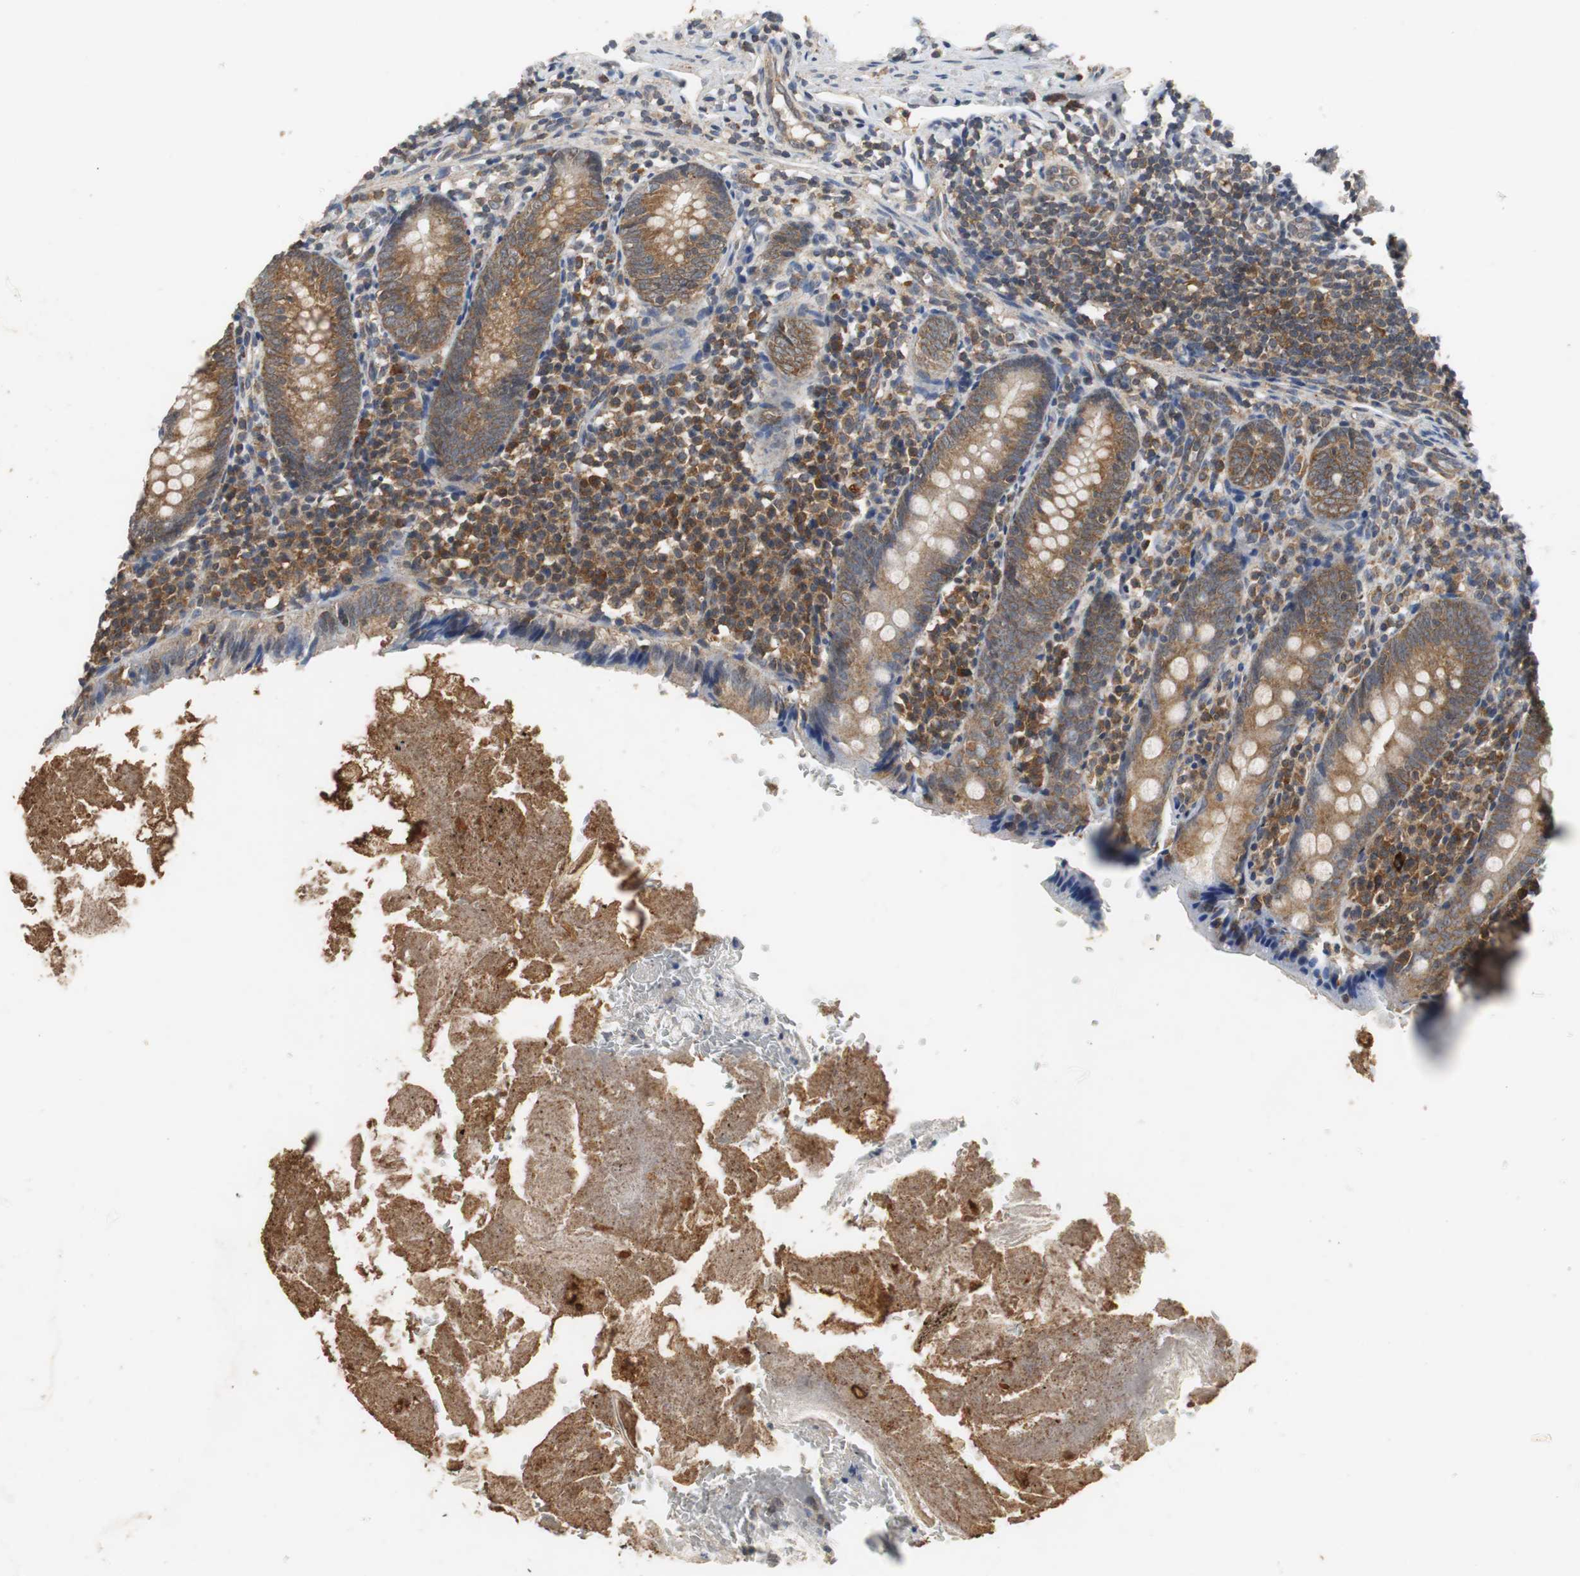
{"staining": {"intensity": "strong", "quantity": ">75%", "location": "cytoplasmic/membranous"}, "tissue": "appendix", "cell_type": "Glandular cells", "image_type": "normal", "snomed": [{"axis": "morphology", "description": "Normal tissue, NOS"}, {"axis": "topography", "description": "Appendix"}], "caption": "Brown immunohistochemical staining in normal appendix exhibits strong cytoplasmic/membranous positivity in about >75% of glandular cells.", "gene": "VBP1", "patient": {"sex": "female", "age": 10}}